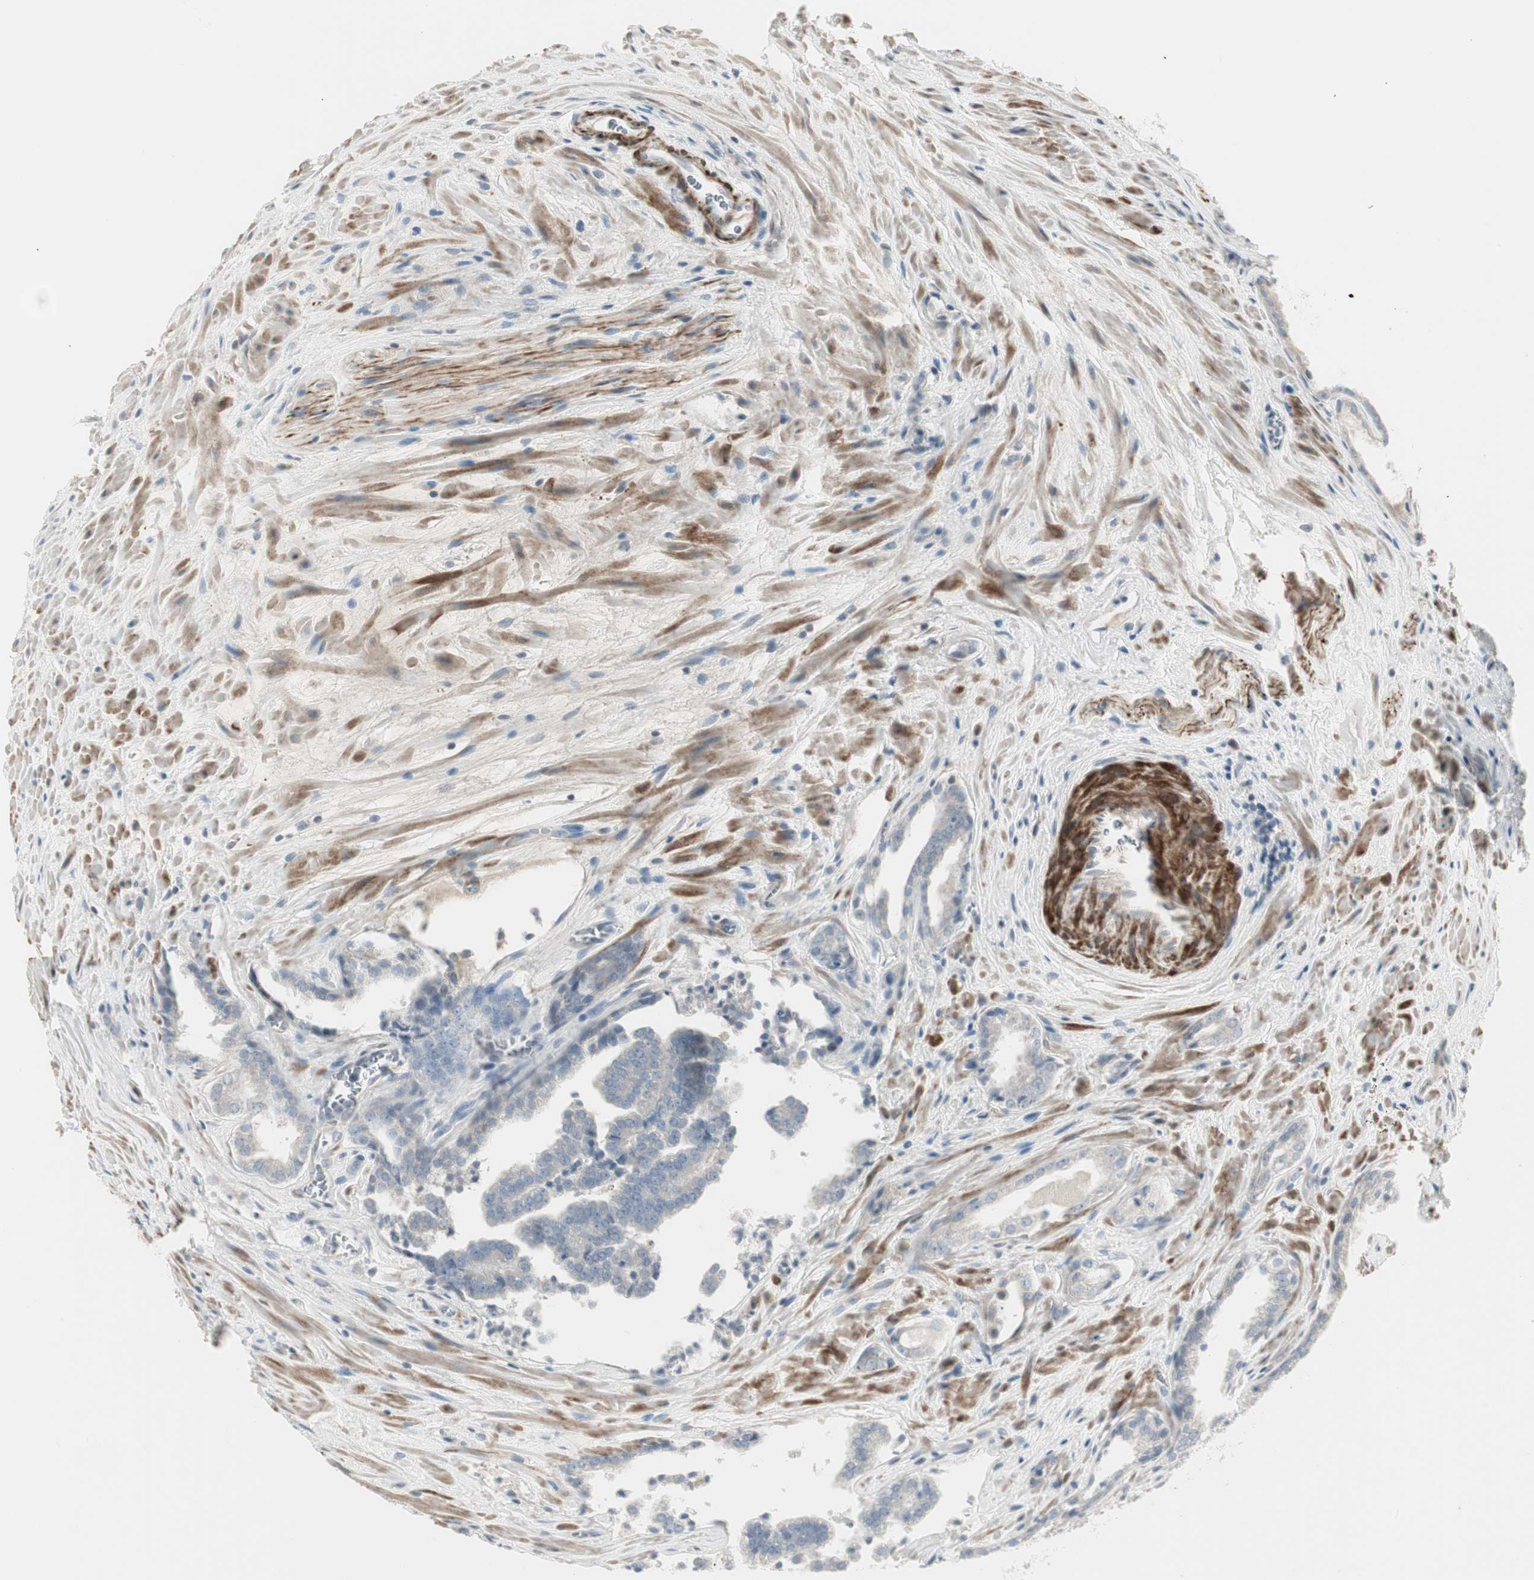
{"staining": {"intensity": "negative", "quantity": "none", "location": "none"}, "tissue": "prostate cancer", "cell_type": "Tumor cells", "image_type": "cancer", "snomed": [{"axis": "morphology", "description": "Adenocarcinoma, Low grade"}, {"axis": "topography", "description": "Prostate"}], "caption": "Protein analysis of prostate adenocarcinoma (low-grade) reveals no significant positivity in tumor cells.", "gene": "DMPK", "patient": {"sex": "male", "age": 60}}